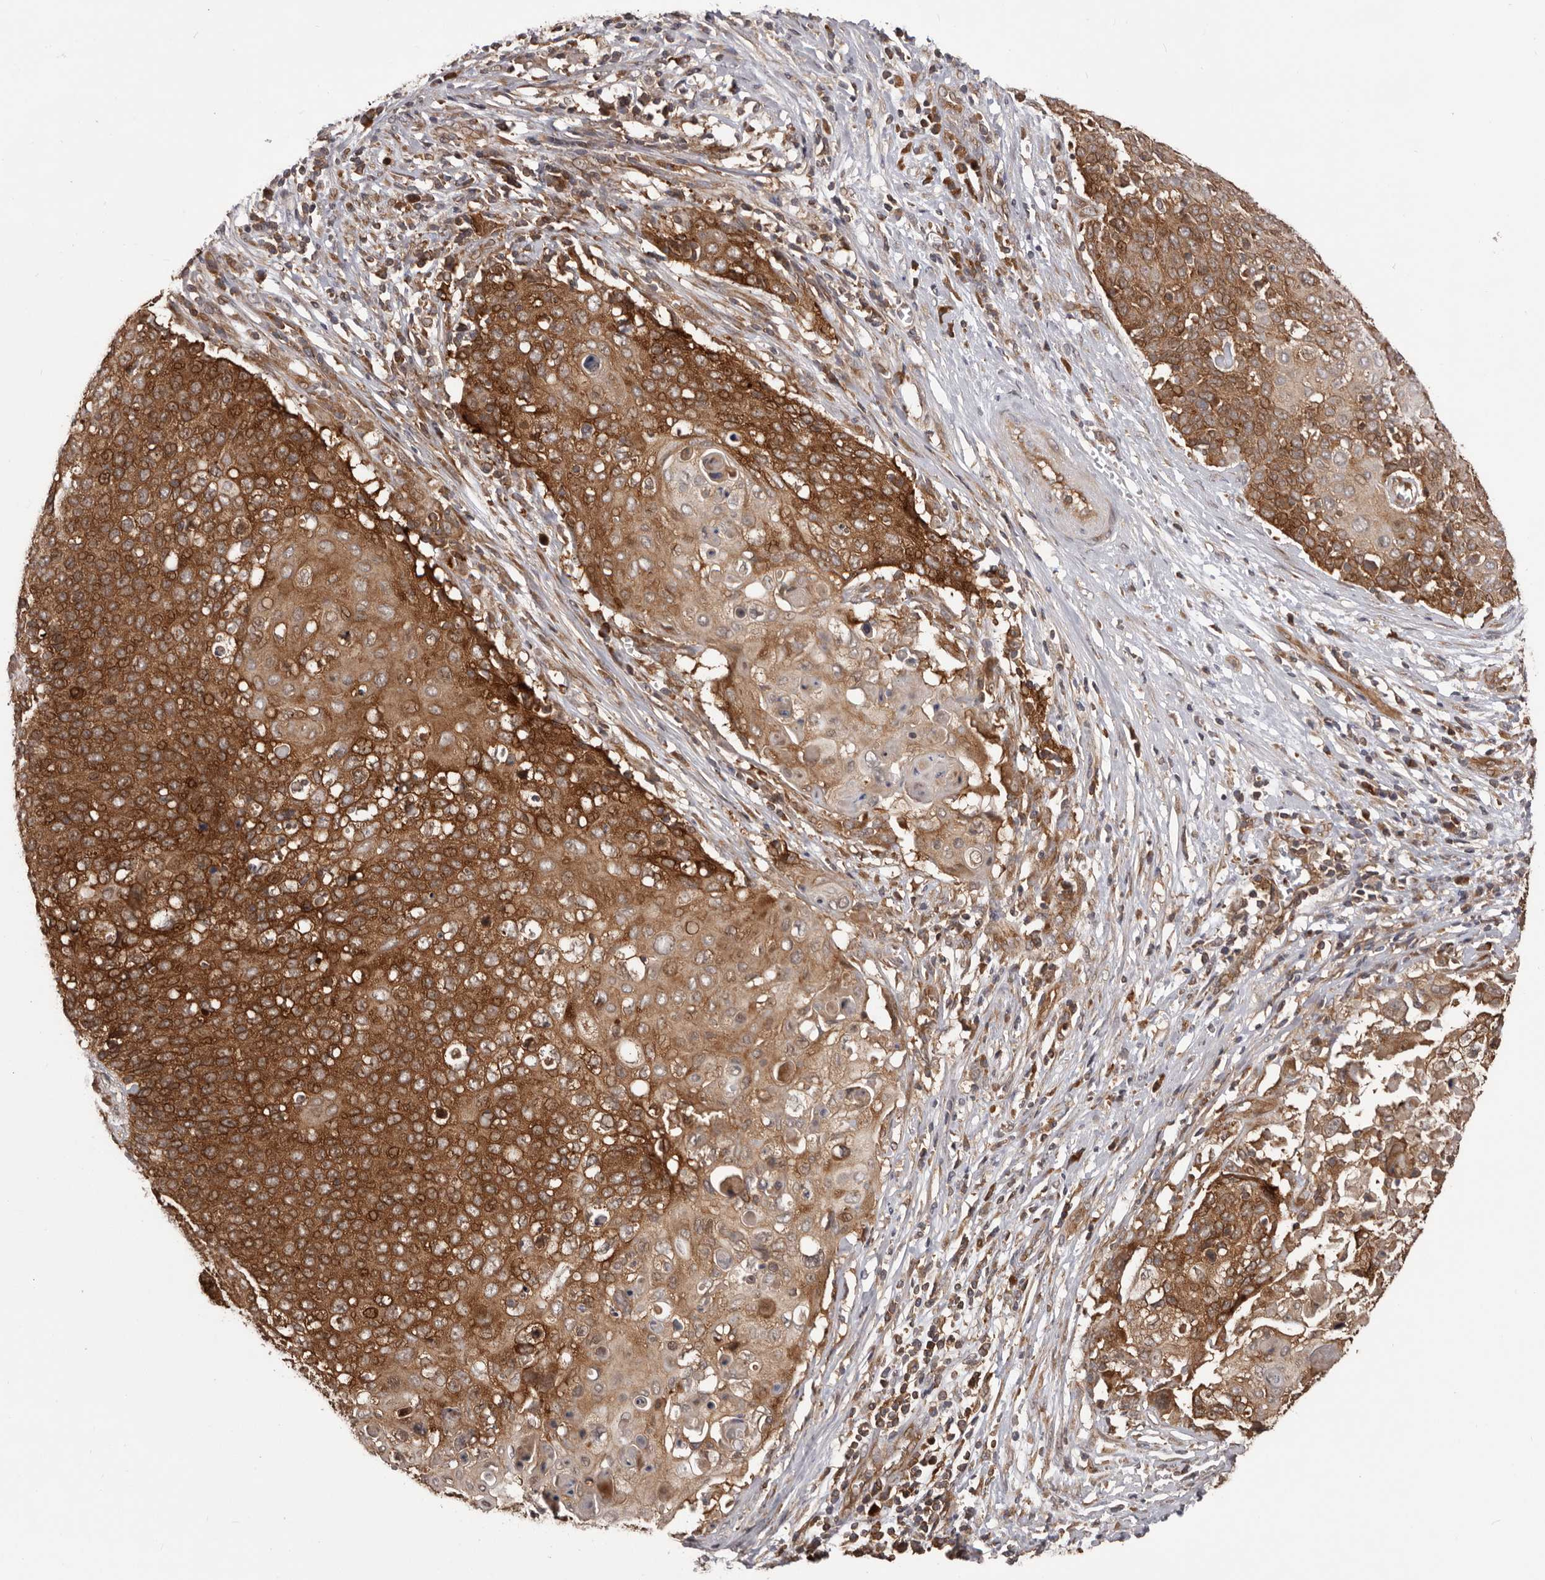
{"staining": {"intensity": "strong", "quantity": ">75%", "location": "cytoplasmic/membranous"}, "tissue": "cervical cancer", "cell_type": "Tumor cells", "image_type": "cancer", "snomed": [{"axis": "morphology", "description": "Squamous cell carcinoma, NOS"}, {"axis": "topography", "description": "Cervix"}], "caption": "IHC photomicrograph of neoplastic tissue: human cervical cancer (squamous cell carcinoma) stained using immunohistochemistry exhibits high levels of strong protein expression localized specifically in the cytoplasmic/membranous of tumor cells, appearing as a cytoplasmic/membranous brown color.", "gene": "HBS1L", "patient": {"sex": "female", "age": 39}}